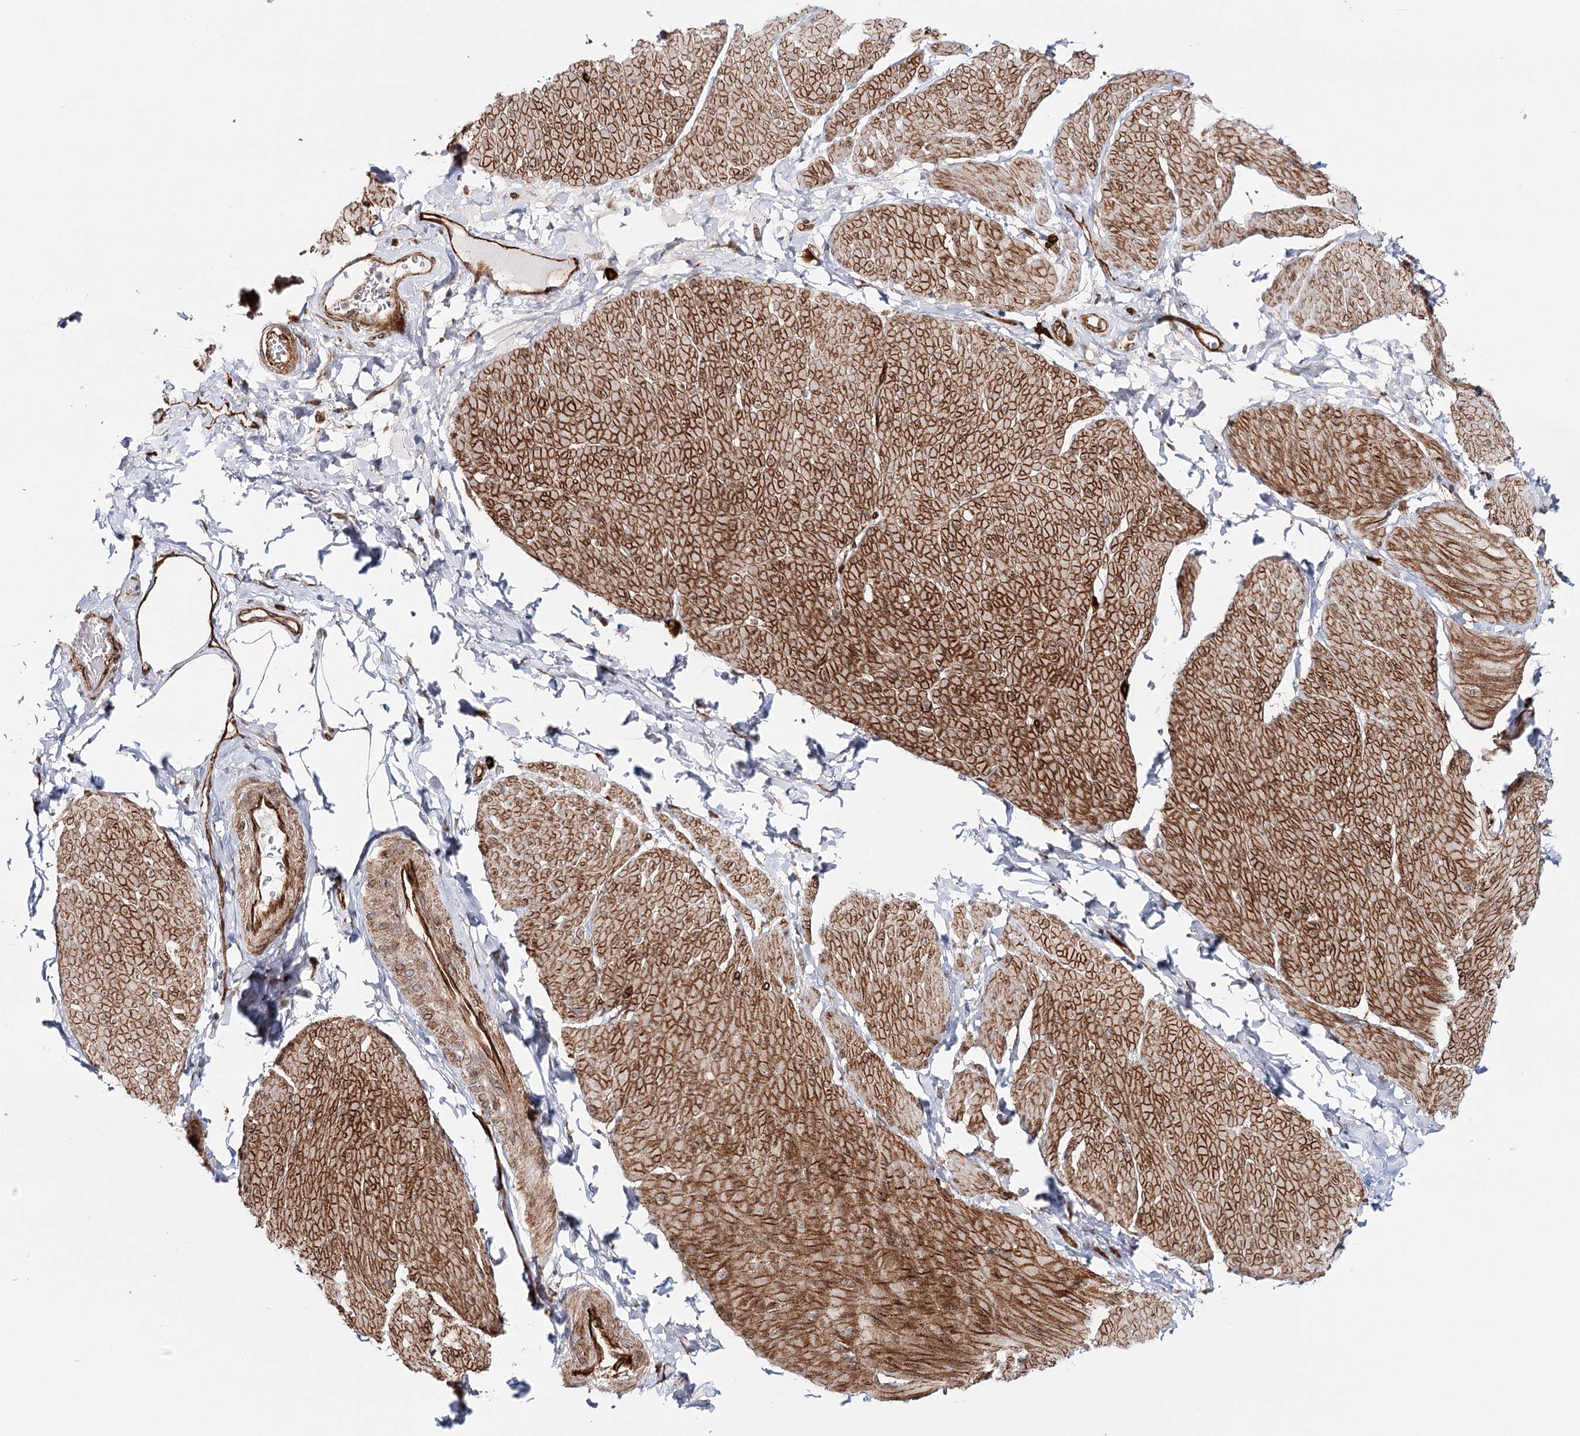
{"staining": {"intensity": "strong", "quantity": "25%-75%", "location": "cytoplasmic/membranous"}, "tissue": "smooth muscle", "cell_type": "Smooth muscle cells", "image_type": "normal", "snomed": [{"axis": "morphology", "description": "Urothelial carcinoma, High grade"}, {"axis": "topography", "description": "Urinary bladder"}], "caption": "An image of human smooth muscle stained for a protein exhibits strong cytoplasmic/membranous brown staining in smooth muscle cells. (DAB (3,3'-diaminobenzidine) IHC with brightfield microscopy, high magnification).", "gene": "MKNK1", "patient": {"sex": "male", "age": 46}}